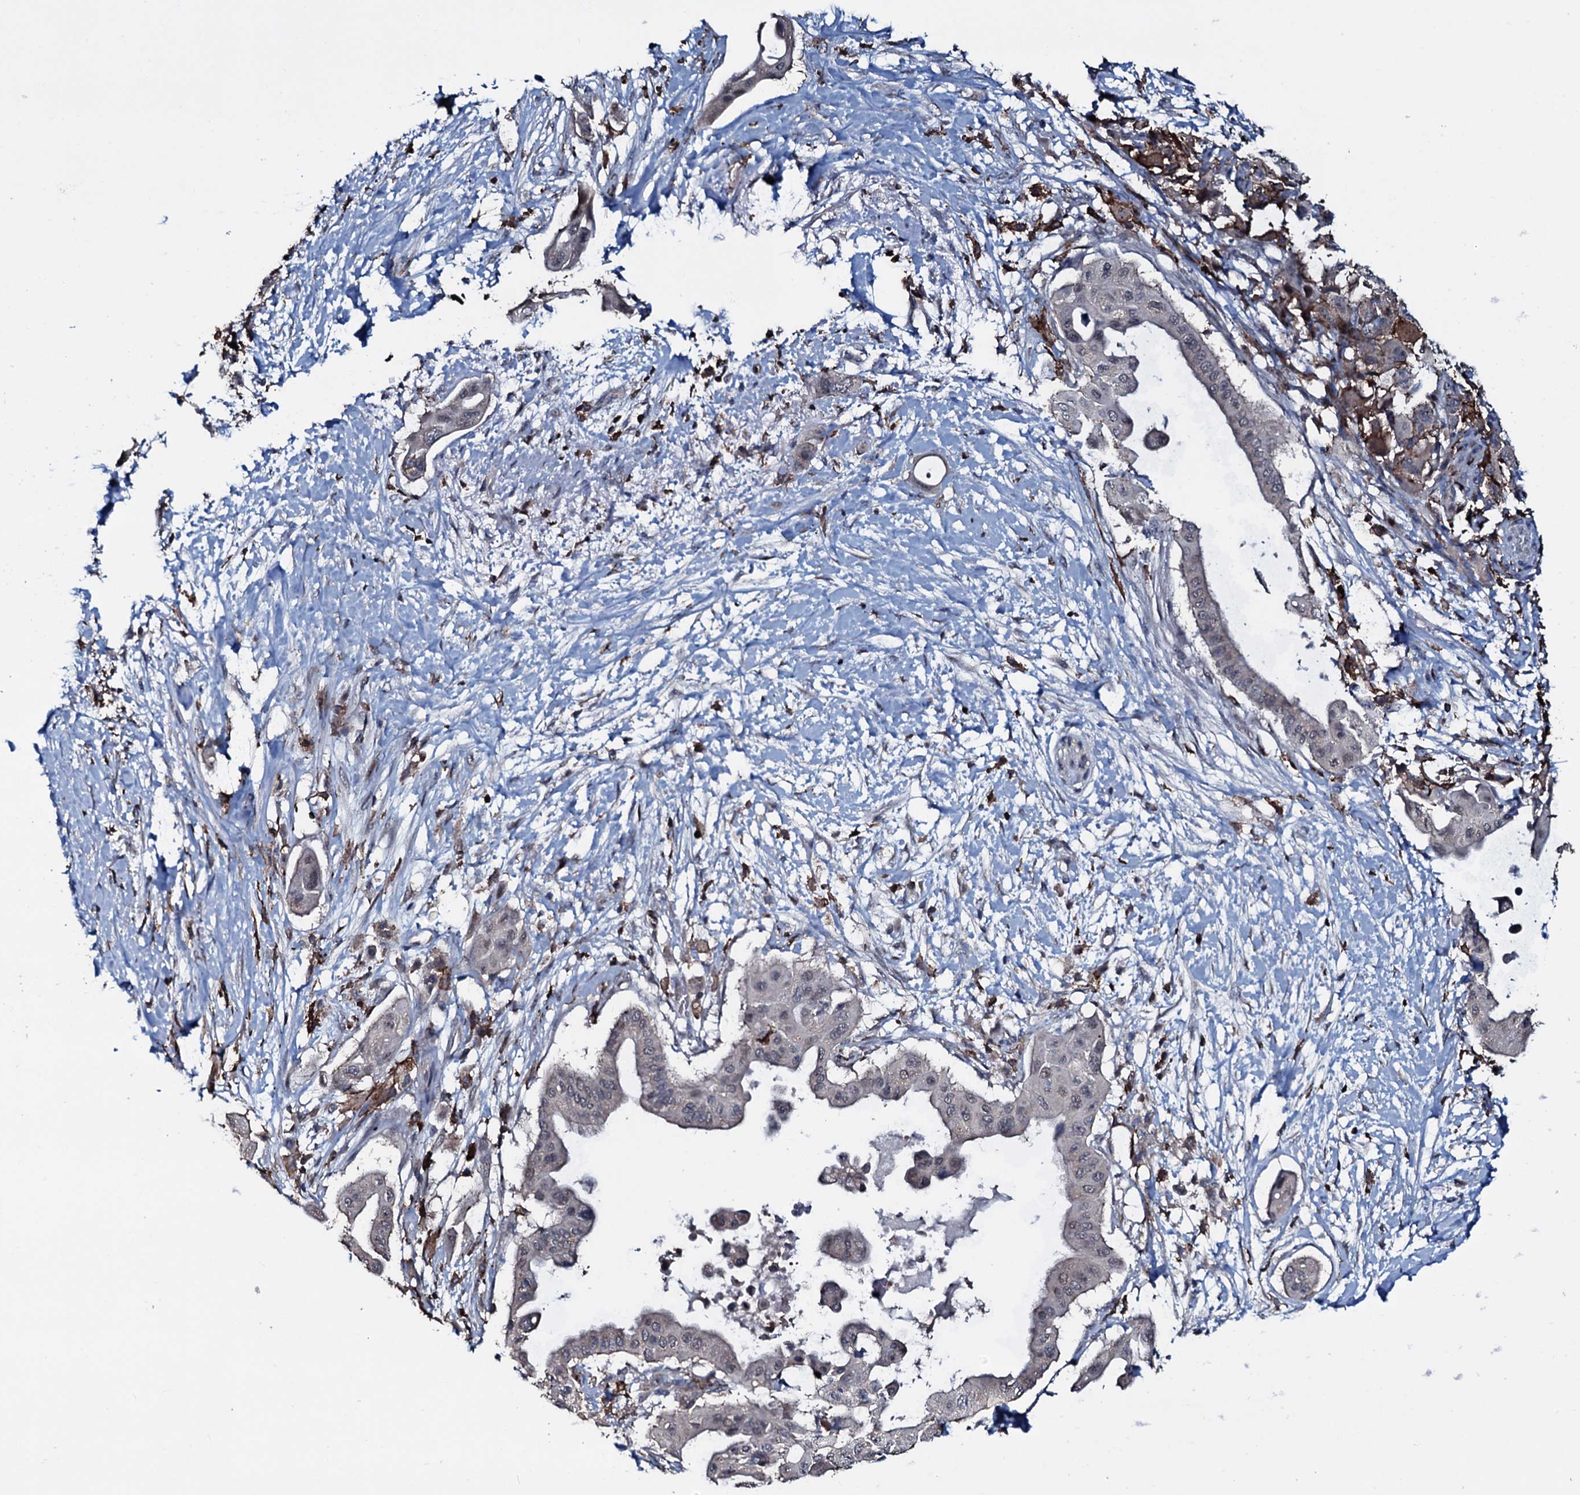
{"staining": {"intensity": "negative", "quantity": "none", "location": "none"}, "tissue": "pancreatic cancer", "cell_type": "Tumor cells", "image_type": "cancer", "snomed": [{"axis": "morphology", "description": "Adenocarcinoma, NOS"}, {"axis": "topography", "description": "Pancreas"}], "caption": "Immunohistochemistry (IHC) of pancreatic cancer (adenocarcinoma) exhibits no expression in tumor cells. The staining is performed using DAB (3,3'-diaminobenzidine) brown chromogen with nuclei counter-stained in using hematoxylin.", "gene": "OGFOD2", "patient": {"sex": "male", "age": 68}}